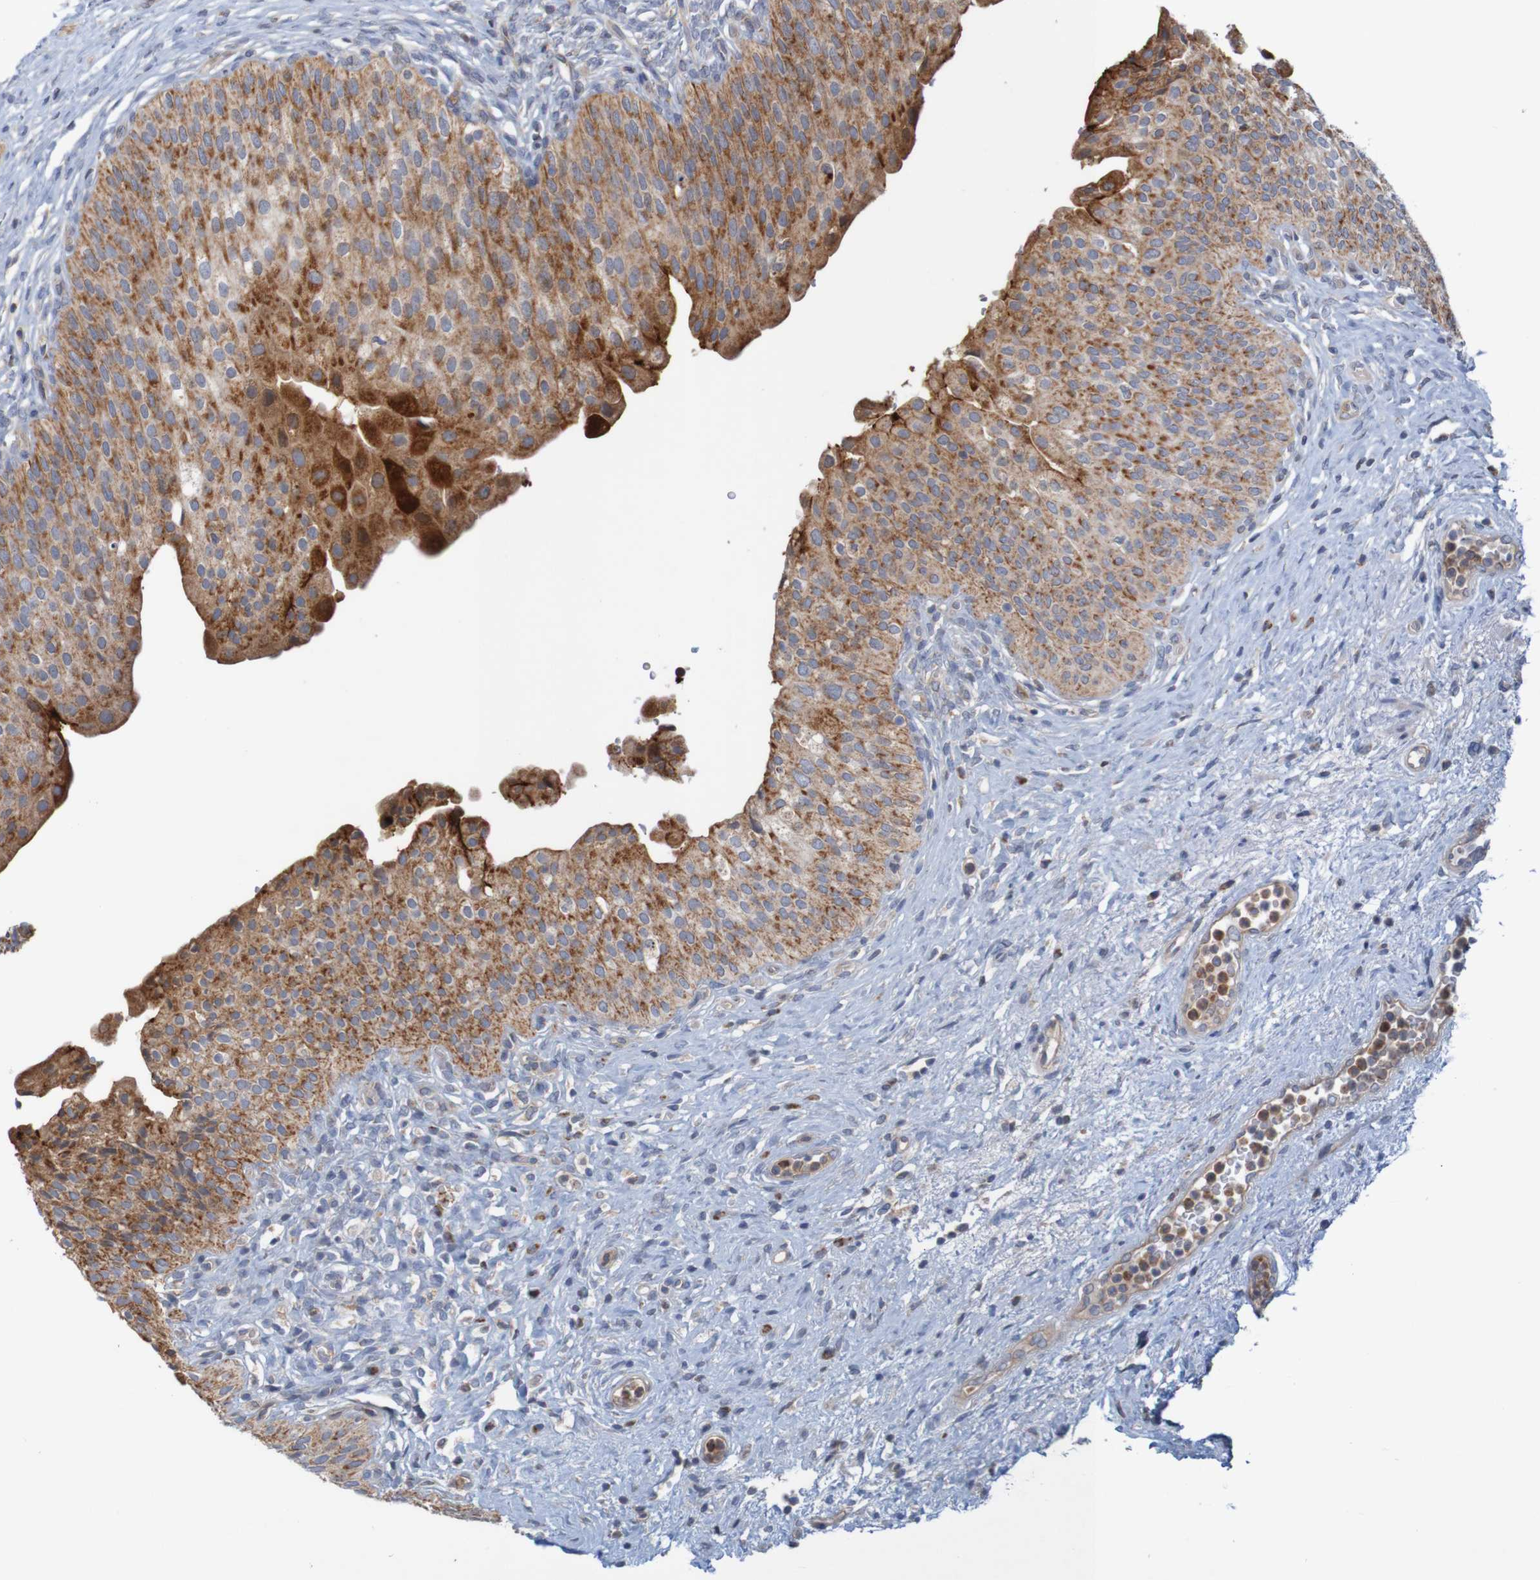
{"staining": {"intensity": "strong", "quantity": ">75%", "location": "cytoplasmic/membranous"}, "tissue": "urinary bladder", "cell_type": "Urothelial cells", "image_type": "normal", "snomed": [{"axis": "morphology", "description": "Normal tissue, NOS"}, {"axis": "topography", "description": "Urinary bladder"}], "caption": "Human urinary bladder stained with a brown dye shows strong cytoplasmic/membranous positive expression in approximately >75% of urothelial cells.", "gene": "NAV2", "patient": {"sex": "male", "age": 46}}